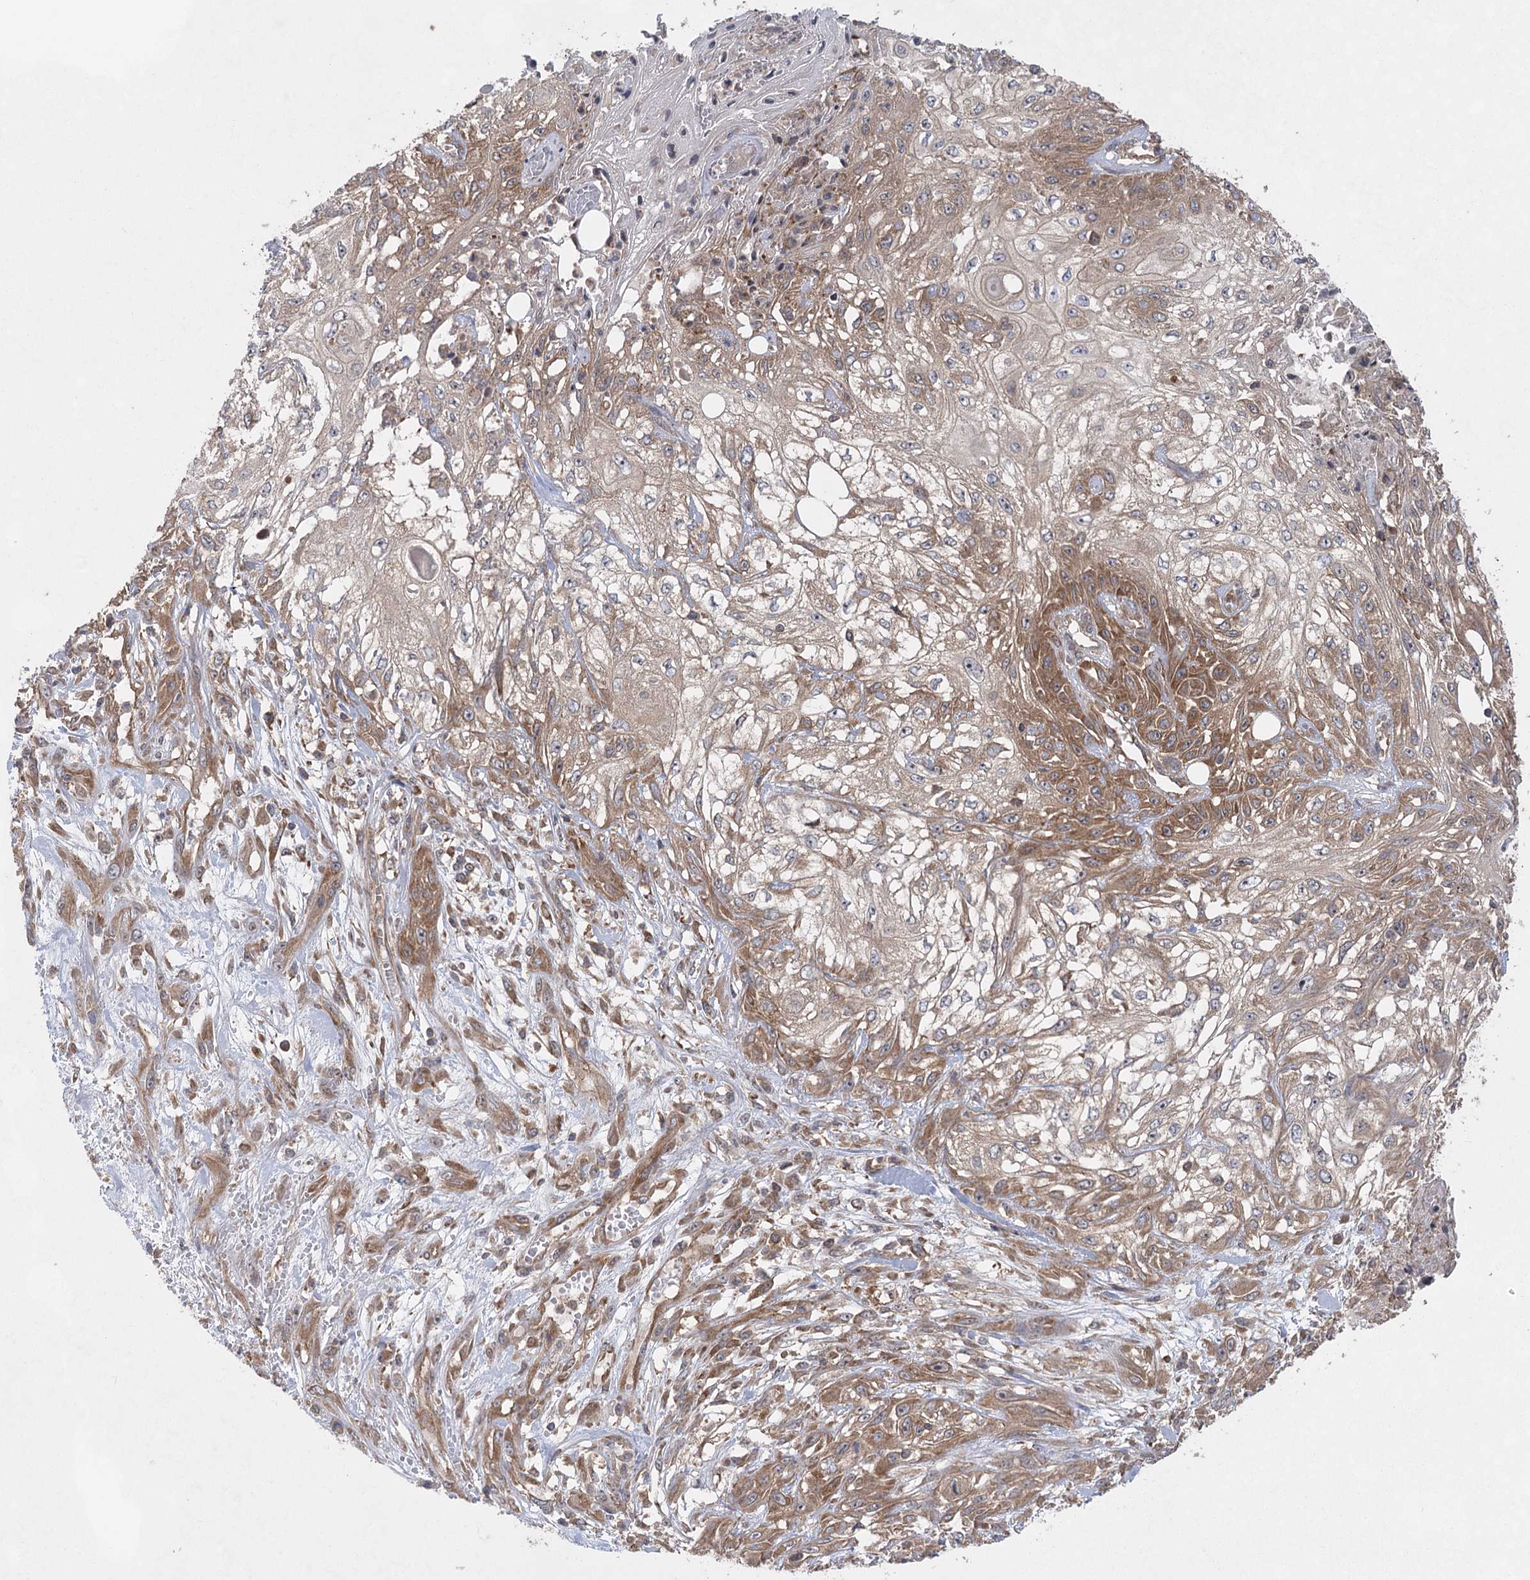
{"staining": {"intensity": "moderate", "quantity": "25%-75%", "location": "cytoplasmic/membranous"}, "tissue": "skin cancer", "cell_type": "Tumor cells", "image_type": "cancer", "snomed": [{"axis": "morphology", "description": "Squamous cell carcinoma, NOS"}, {"axis": "morphology", "description": "Squamous cell carcinoma, metastatic, NOS"}, {"axis": "topography", "description": "Skin"}, {"axis": "topography", "description": "Lymph node"}], "caption": "DAB (3,3'-diaminobenzidine) immunohistochemical staining of human skin metastatic squamous cell carcinoma exhibits moderate cytoplasmic/membranous protein expression in about 25%-75% of tumor cells.", "gene": "EIF3A", "patient": {"sex": "male", "age": 75}}